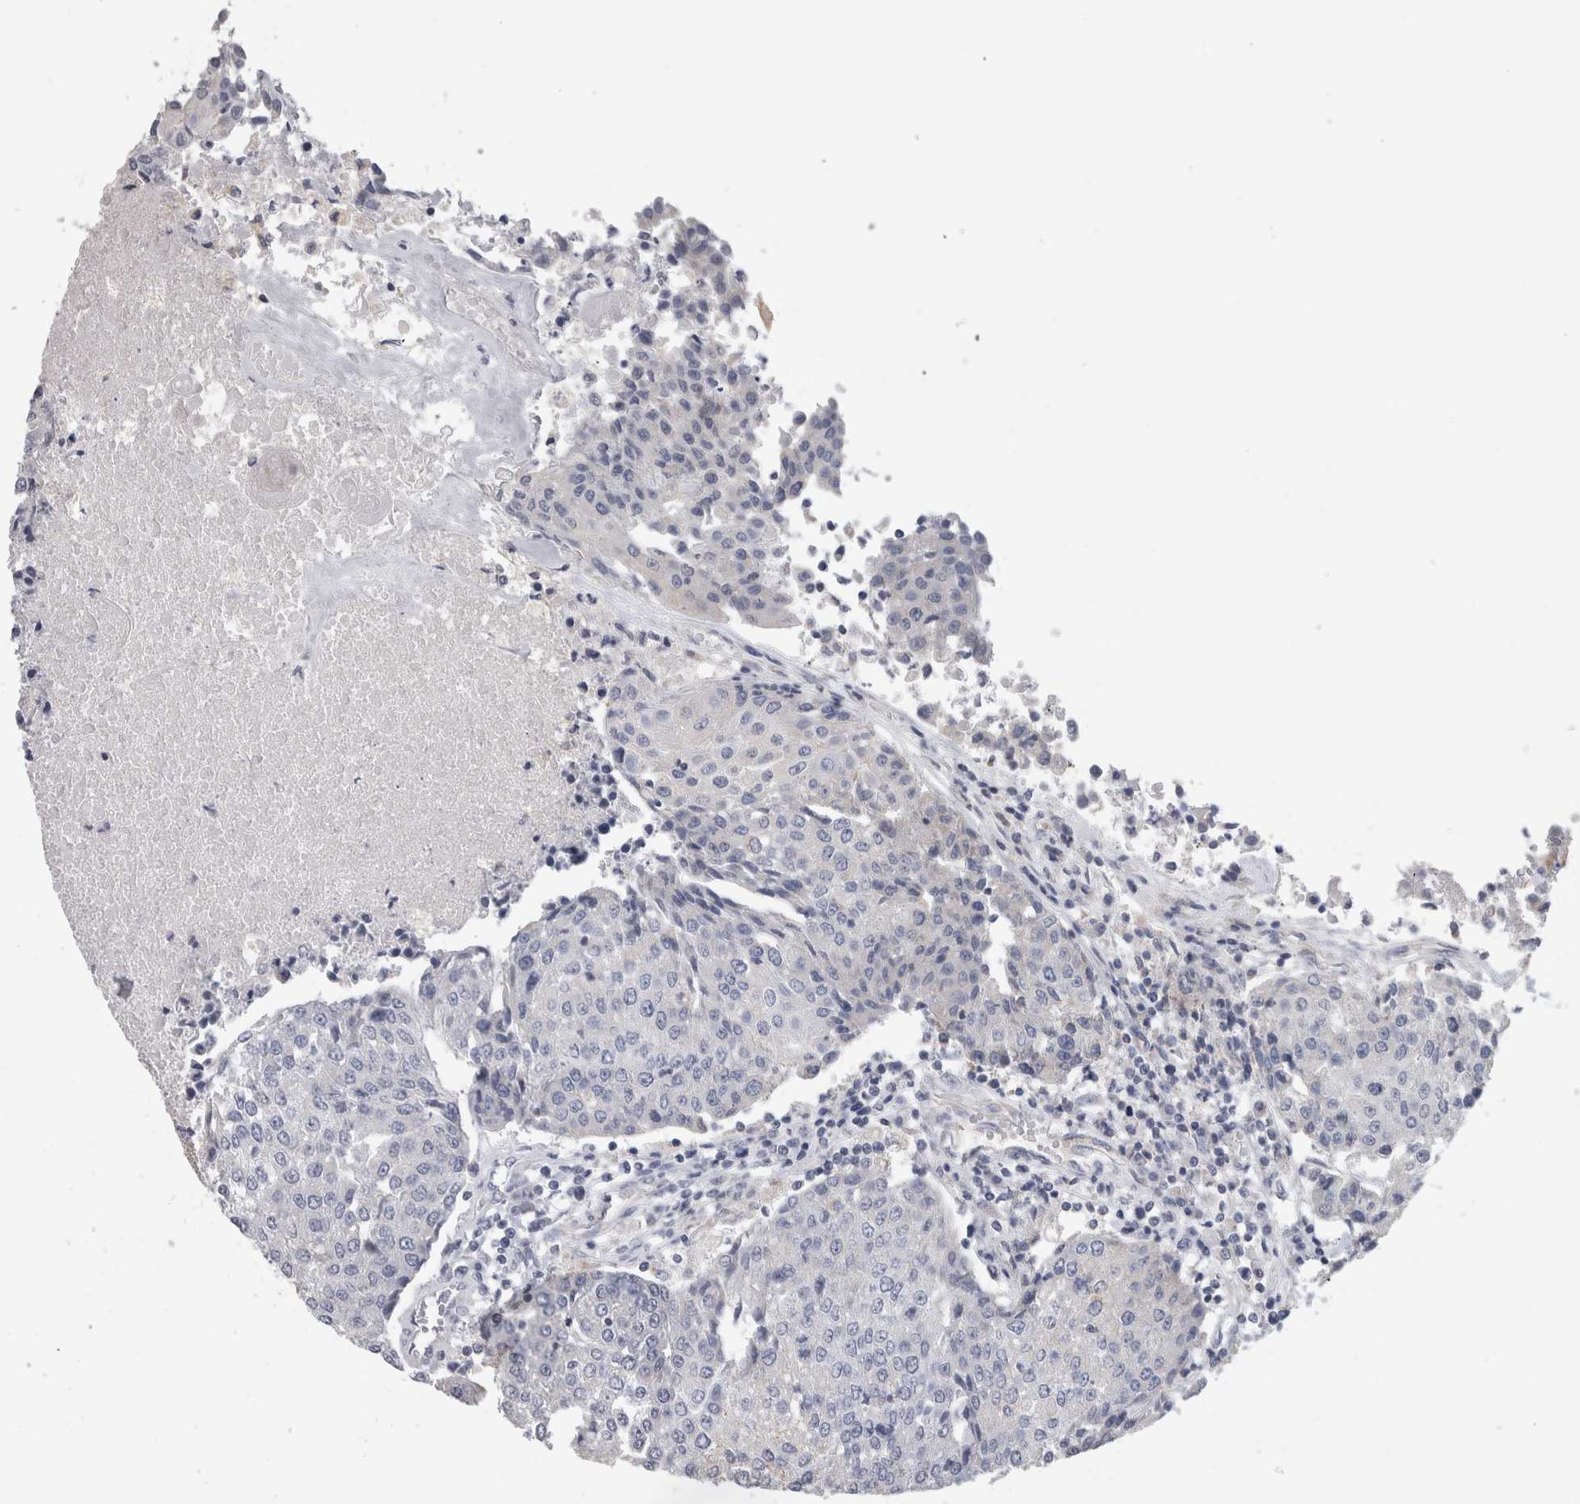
{"staining": {"intensity": "negative", "quantity": "none", "location": "none"}, "tissue": "urothelial cancer", "cell_type": "Tumor cells", "image_type": "cancer", "snomed": [{"axis": "morphology", "description": "Urothelial carcinoma, High grade"}, {"axis": "topography", "description": "Urinary bladder"}], "caption": "The image shows no significant staining in tumor cells of urothelial cancer. (Brightfield microscopy of DAB (3,3'-diaminobenzidine) immunohistochemistry (IHC) at high magnification).", "gene": "DHRS4", "patient": {"sex": "female", "age": 85}}